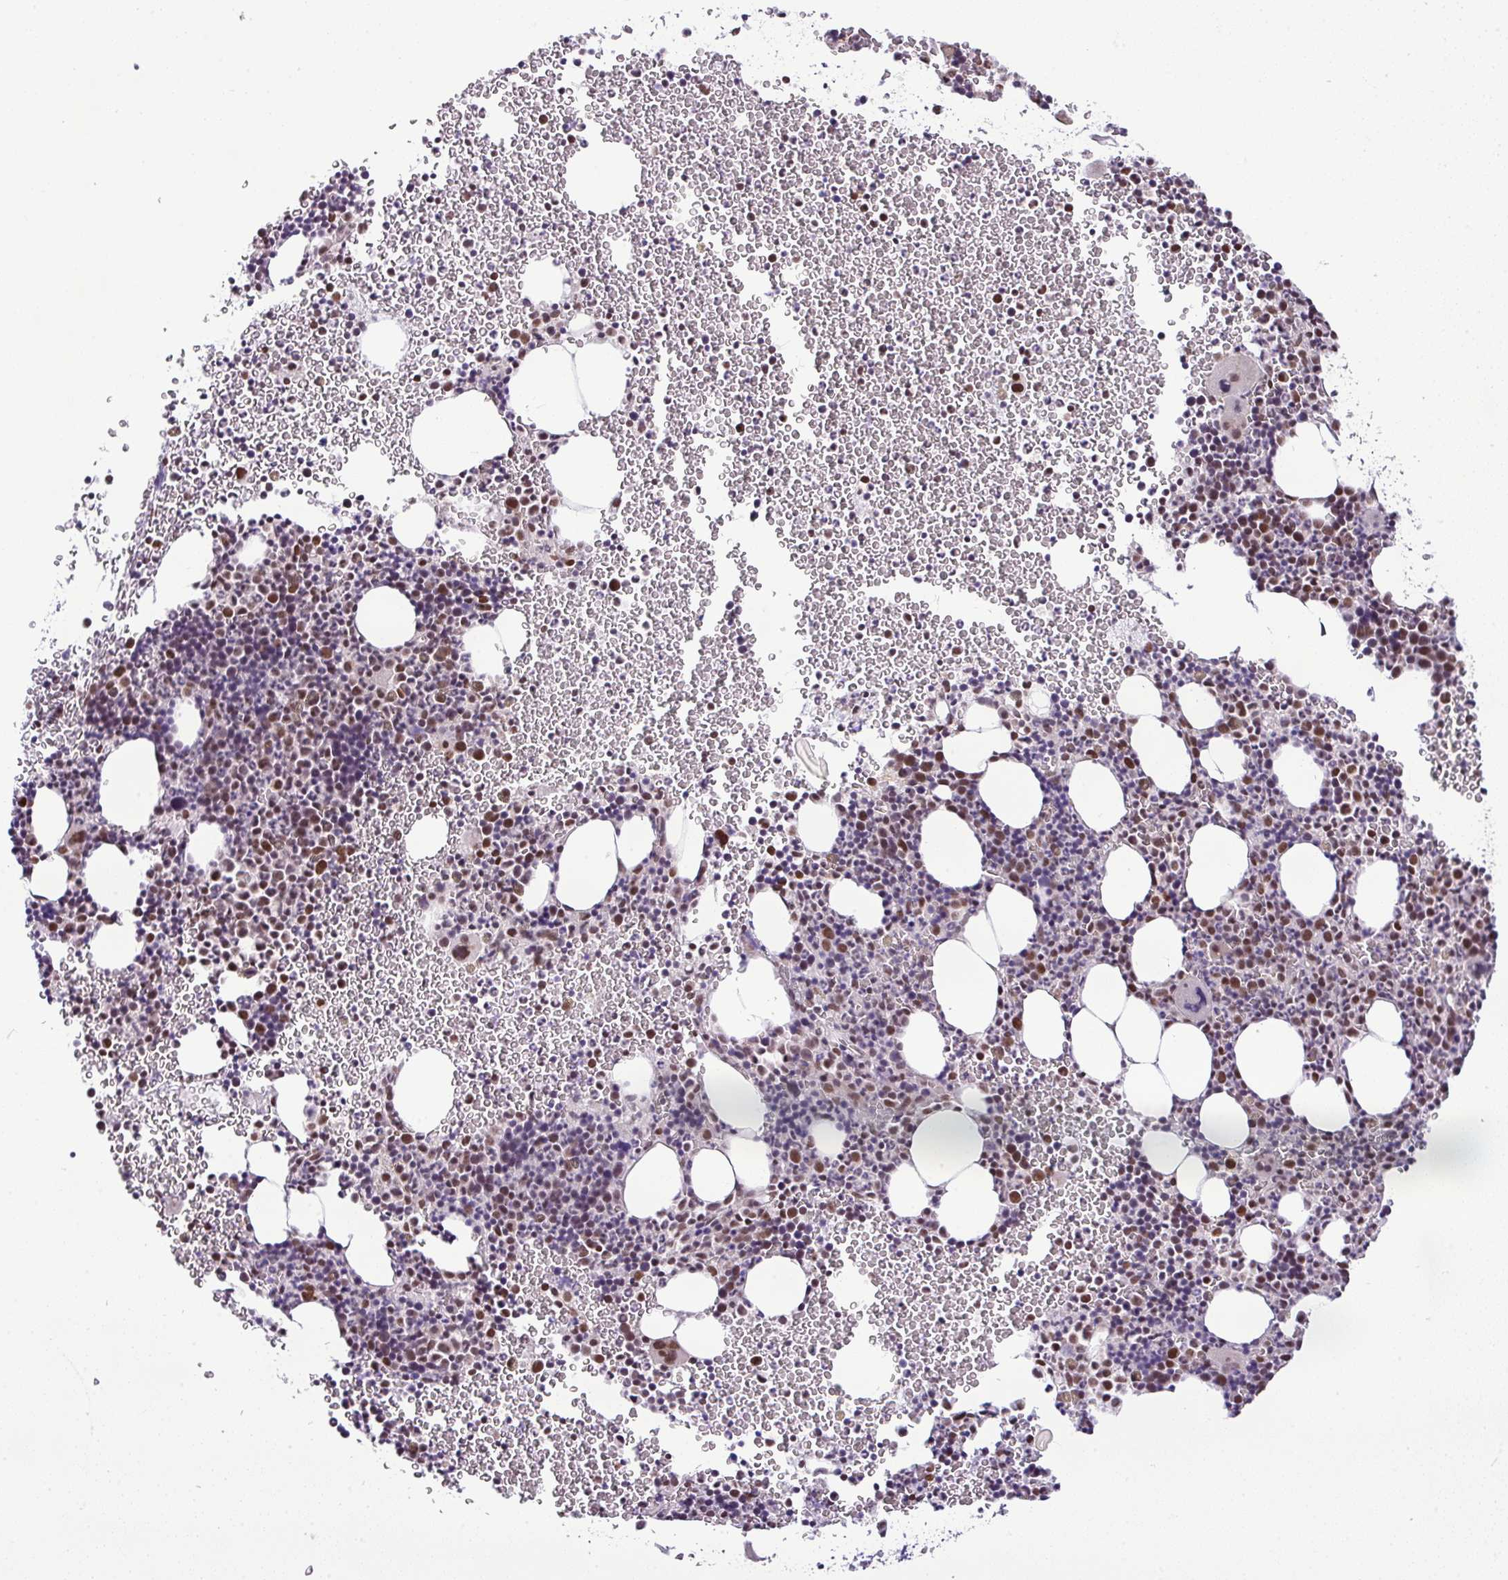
{"staining": {"intensity": "moderate", "quantity": "25%-75%", "location": "nuclear"}, "tissue": "bone marrow", "cell_type": "Hematopoietic cells", "image_type": "normal", "snomed": [{"axis": "morphology", "description": "Normal tissue, NOS"}, {"axis": "topography", "description": "Bone marrow"}], "caption": "DAB immunohistochemical staining of unremarkable bone marrow displays moderate nuclear protein positivity in approximately 25%-75% of hematopoietic cells. (IHC, brightfield microscopy, high magnification).", "gene": "PGAP4", "patient": {"sex": "male", "age": 61}}